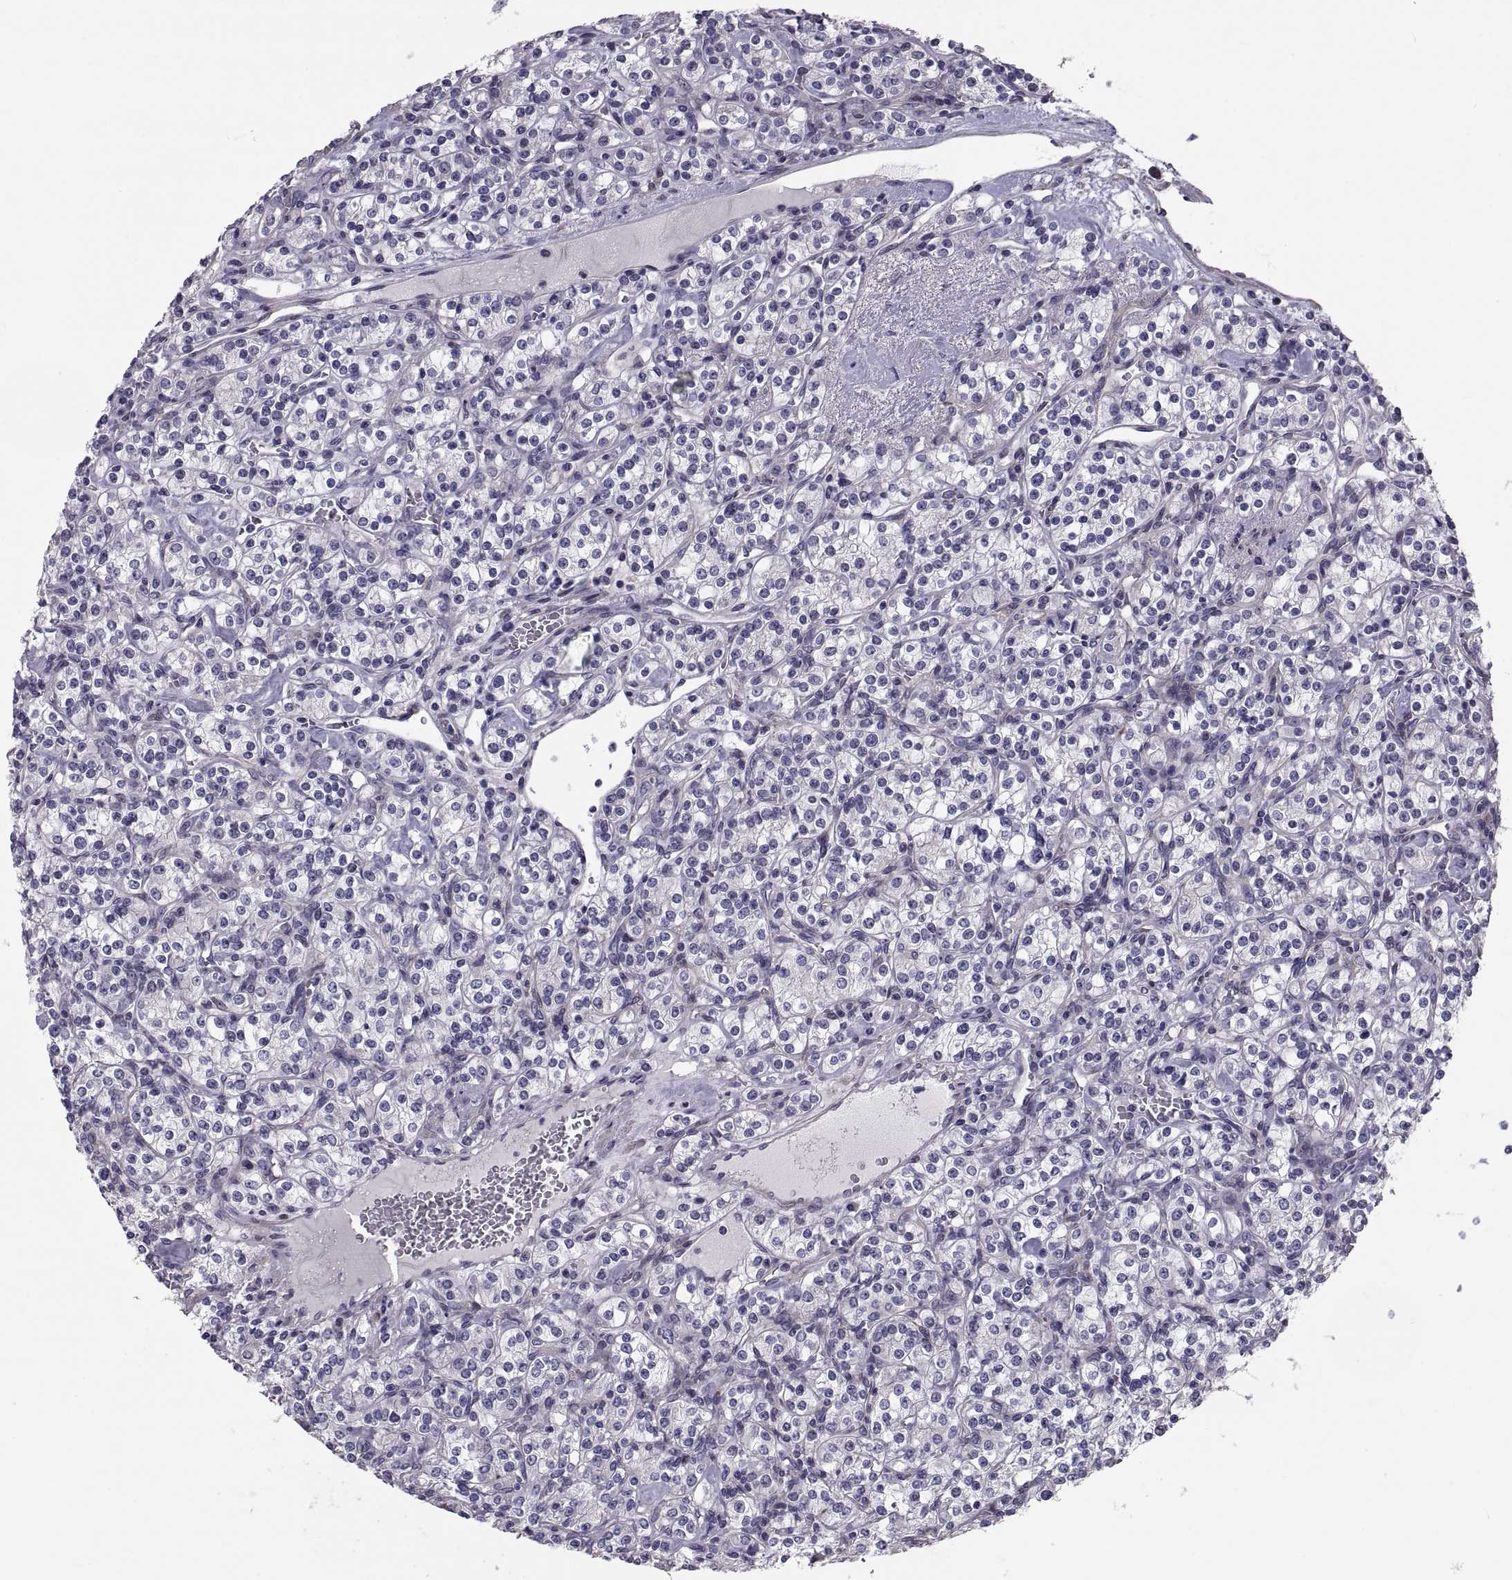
{"staining": {"intensity": "negative", "quantity": "none", "location": "none"}, "tissue": "renal cancer", "cell_type": "Tumor cells", "image_type": "cancer", "snomed": [{"axis": "morphology", "description": "Adenocarcinoma, NOS"}, {"axis": "topography", "description": "Kidney"}], "caption": "Immunohistochemical staining of renal adenocarcinoma exhibits no significant positivity in tumor cells.", "gene": "ANO1", "patient": {"sex": "male", "age": 77}}